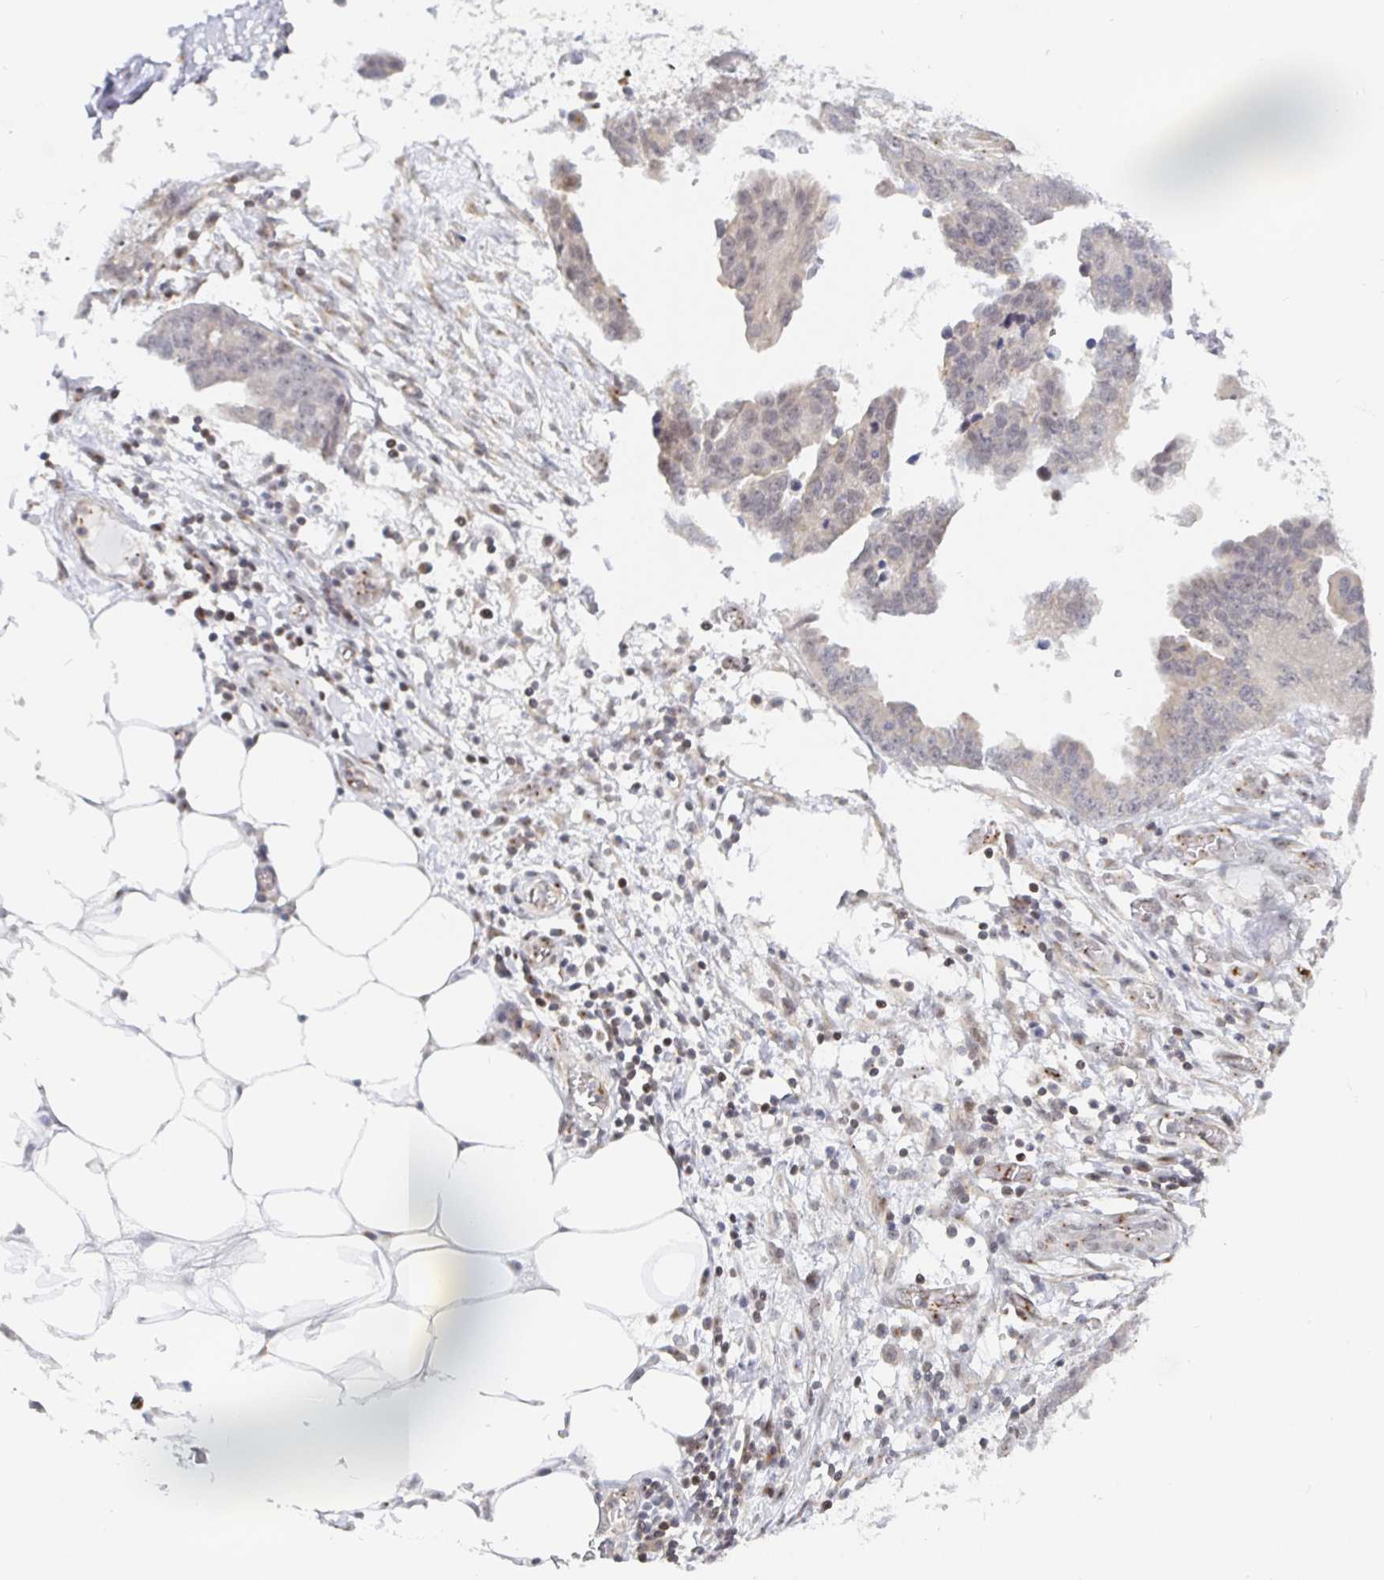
{"staining": {"intensity": "weak", "quantity": "<25%", "location": "nuclear"}, "tissue": "ovarian cancer", "cell_type": "Tumor cells", "image_type": "cancer", "snomed": [{"axis": "morphology", "description": "Cystadenocarcinoma, serous, NOS"}, {"axis": "topography", "description": "Ovary"}], "caption": "IHC of ovarian serous cystadenocarcinoma displays no expression in tumor cells. (Brightfield microscopy of DAB (3,3'-diaminobenzidine) IHC at high magnification).", "gene": "CHD2", "patient": {"sex": "female", "age": 75}}